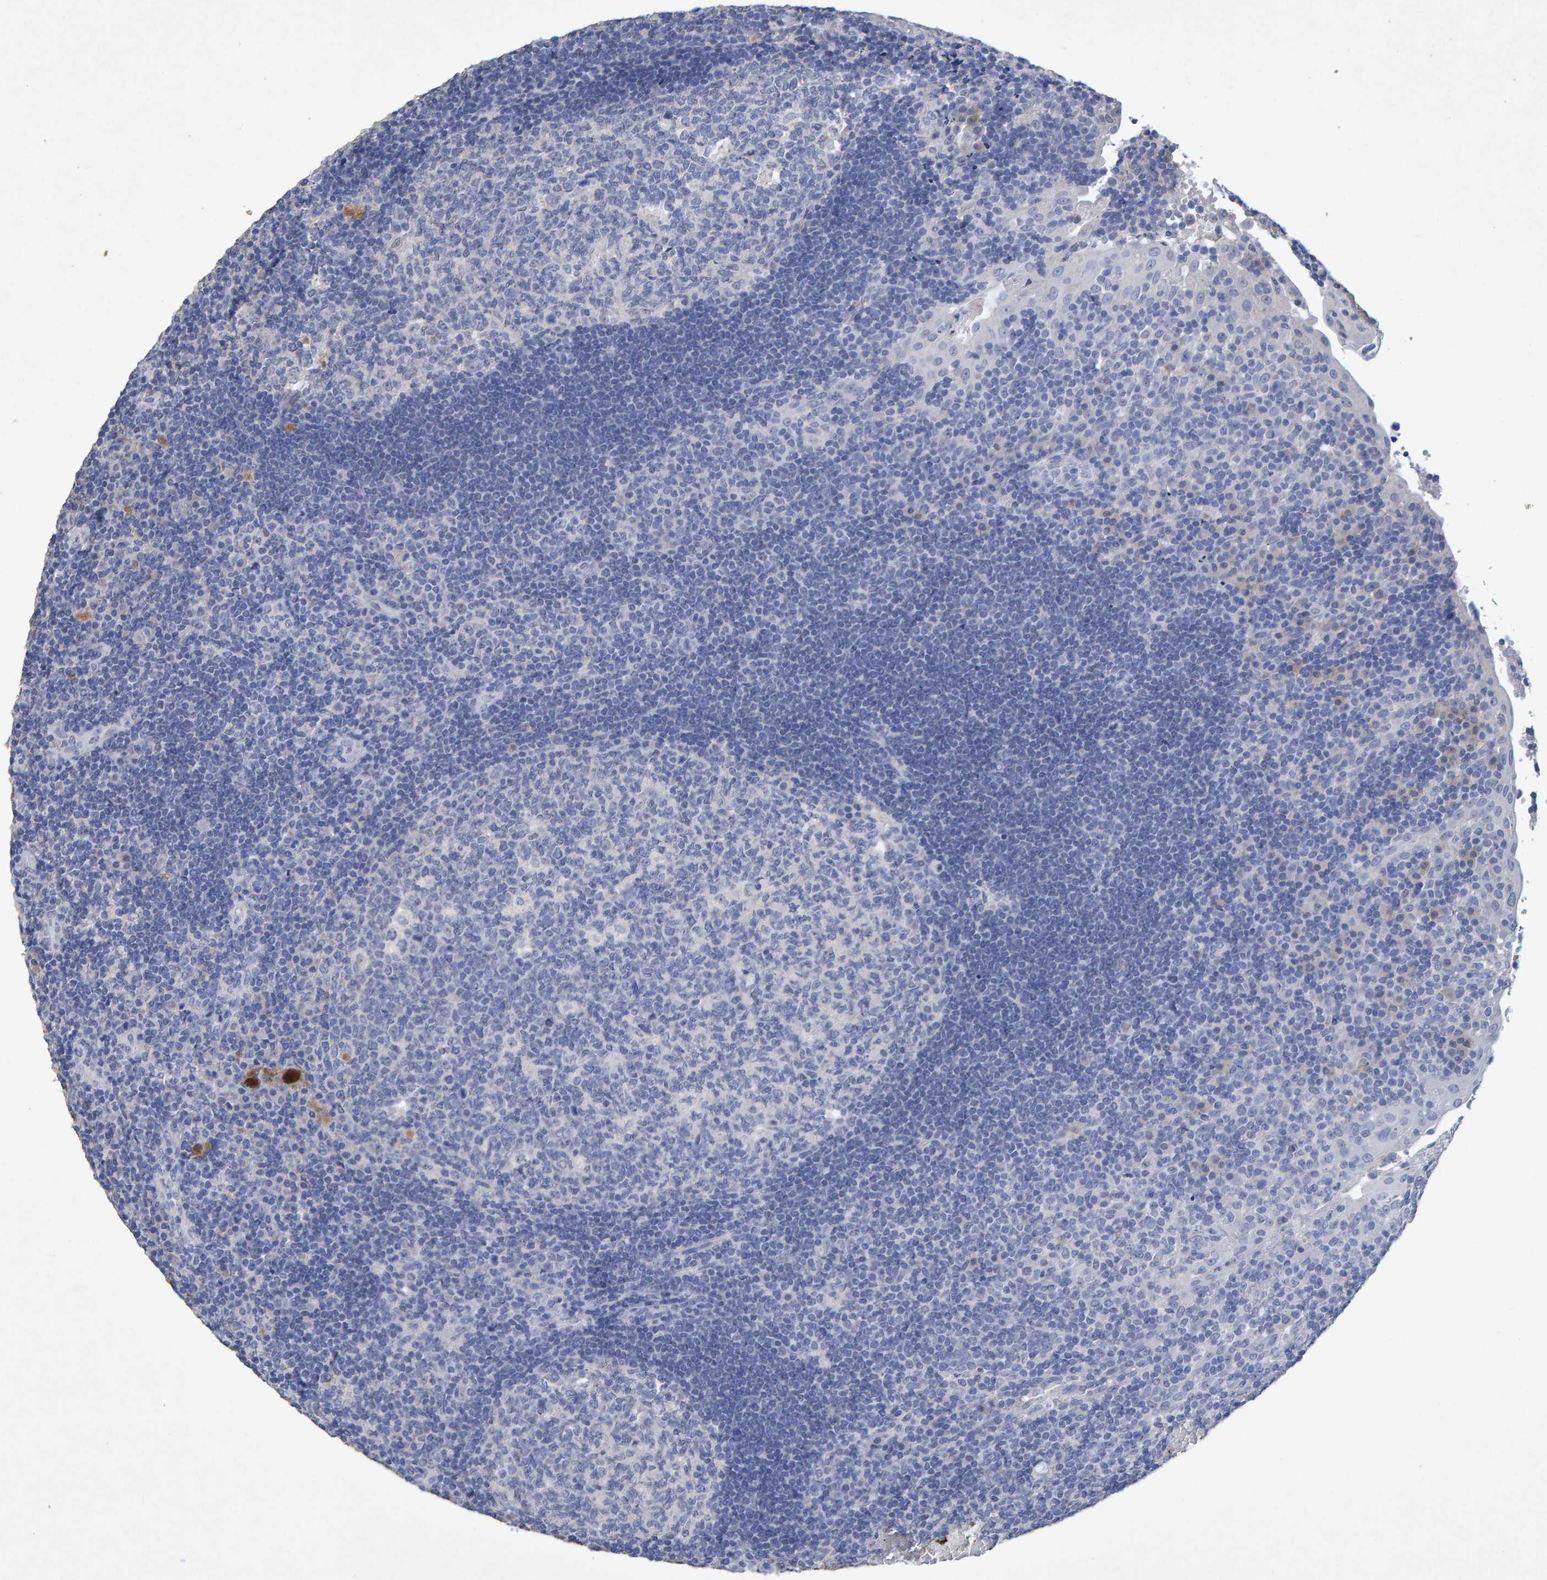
{"staining": {"intensity": "negative", "quantity": "none", "location": "none"}, "tissue": "tonsil", "cell_type": "Germinal center cells", "image_type": "normal", "snomed": [{"axis": "morphology", "description": "Normal tissue, NOS"}, {"axis": "topography", "description": "Tonsil"}], "caption": "Immunohistochemistry micrograph of benign tonsil: tonsil stained with DAB exhibits no significant protein staining in germinal center cells.", "gene": "CTH", "patient": {"sex": "female", "age": 40}}